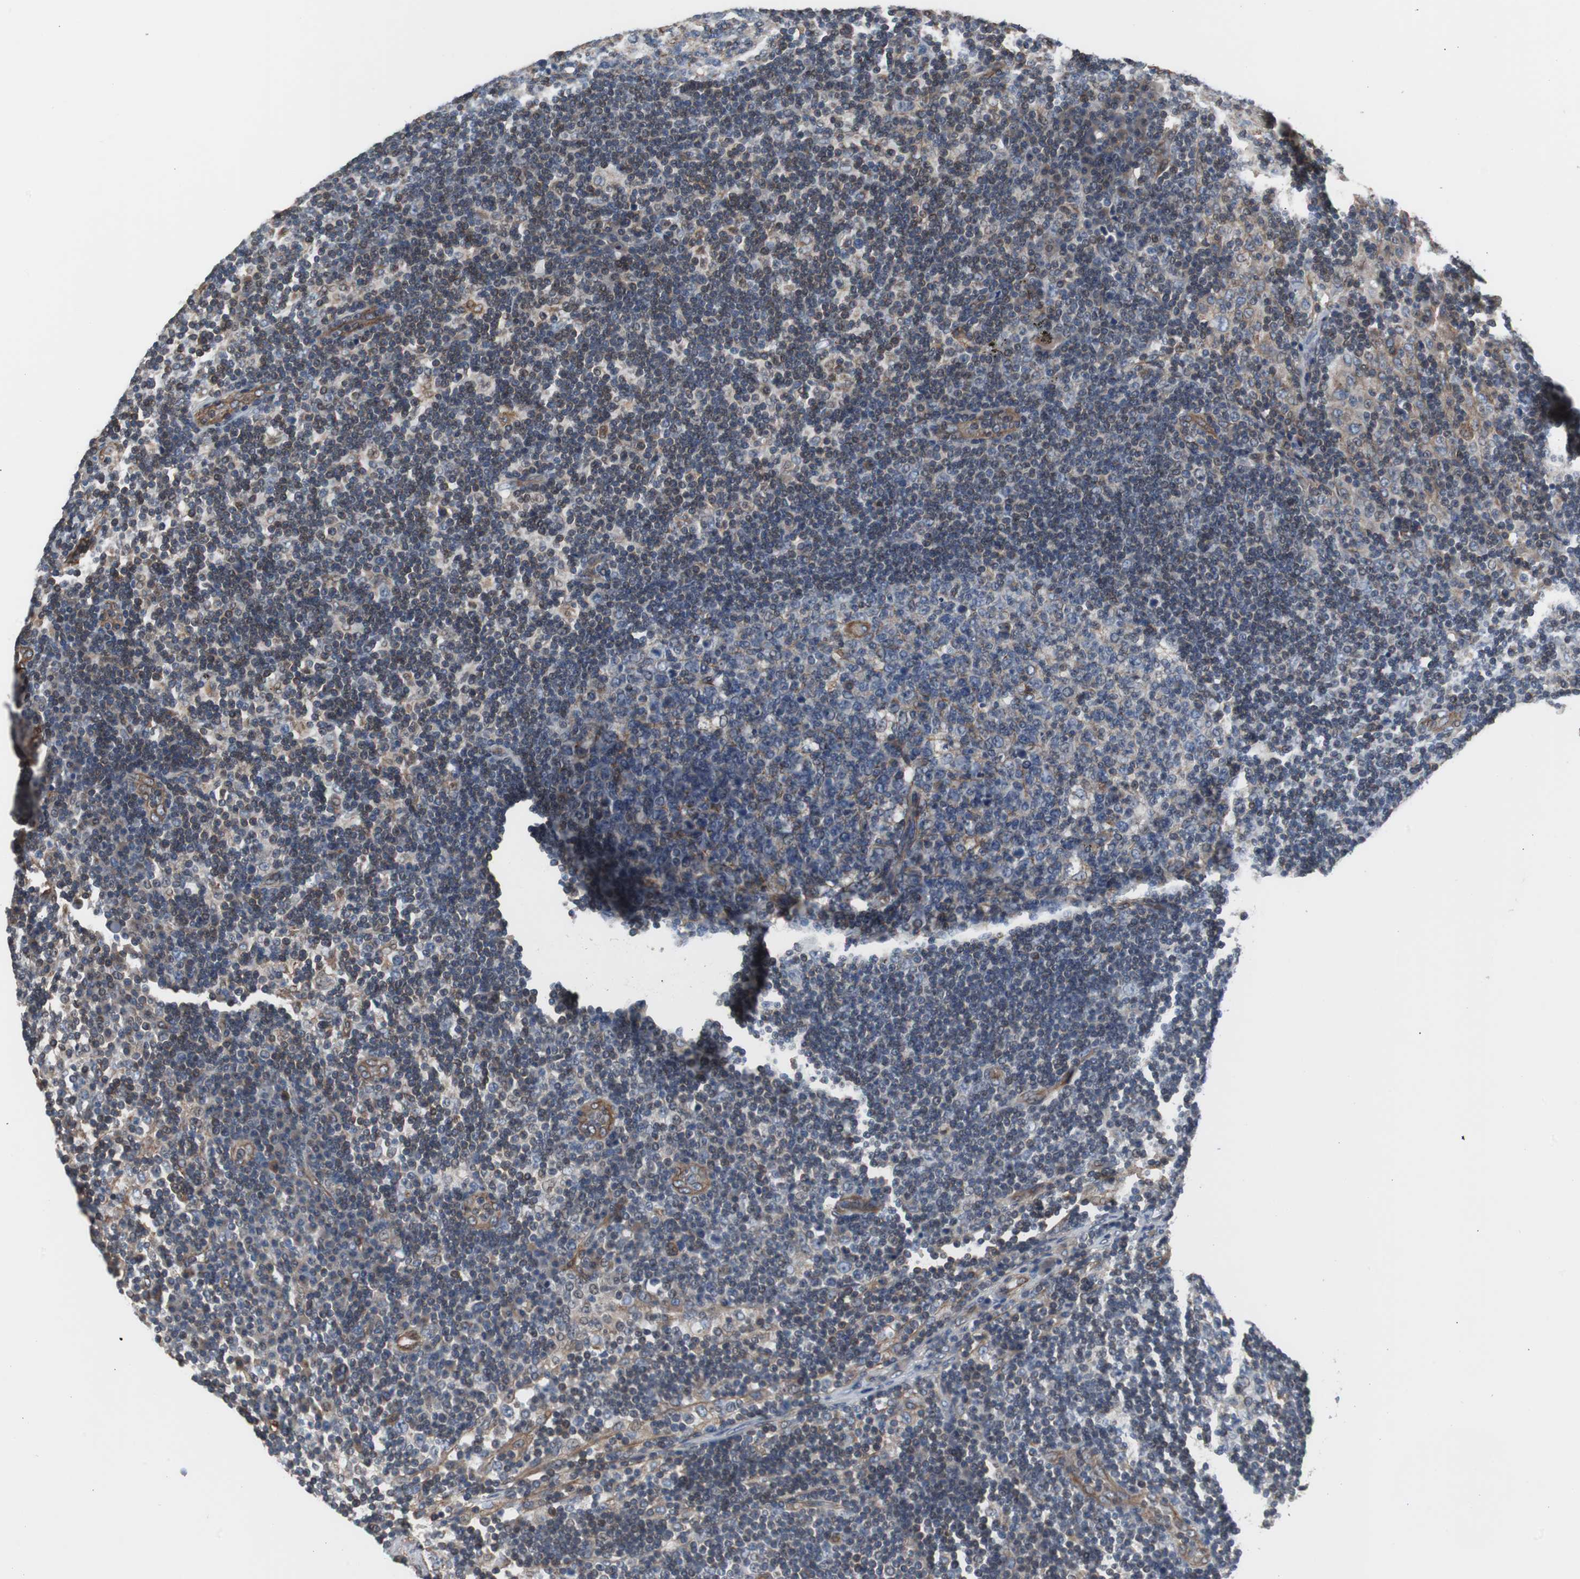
{"staining": {"intensity": "weak", "quantity": "<25%", "location": "cytoplasmic/membranous"}, "tissue": "lymph node", "cell_type": "Germinal center cells", "image_type": "normal", "snomed": [{"axis": "morphology", "description": "Normal tissue, NOS"}, {"axis": "morphology", "description": "Squamous cell carcinoma, metastatic, NOS"}, {"axis": "topography", "description": "Lymph node"}], "caption": "Photomicrograph shows no significant protein expression in germinal center cells of unremarkable lymph node. (Immunohistochemistry (ihc), brightfield microscopy, high magnification).", "gene": "KIF3B", "patient": {"sex": "female", "age": 53}}